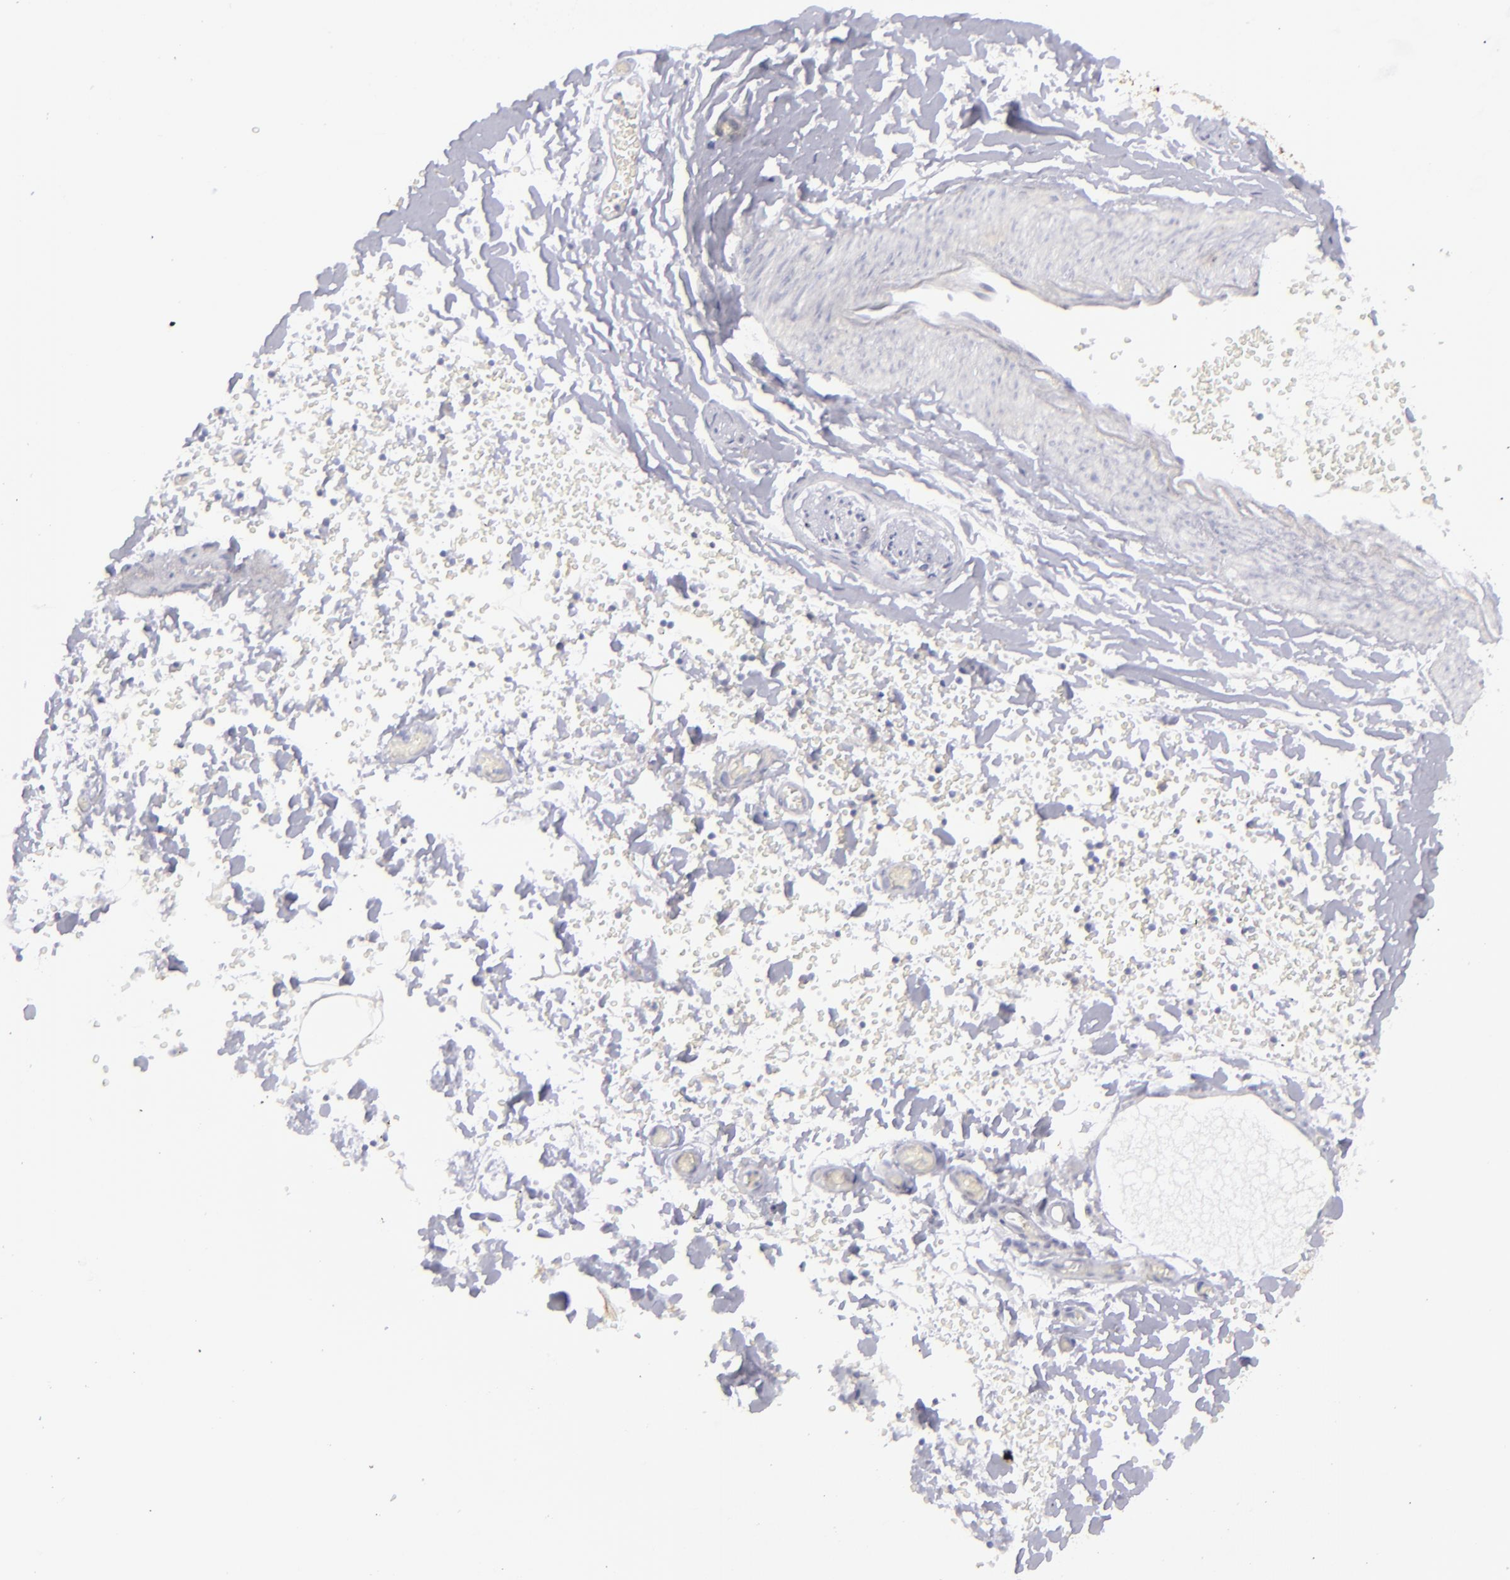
{"staining": {"intensity": "negative", "quantity": "none", "location": "none"}, "tissue": "adipose tissue", "cell_type": "Adipocytes", "image_type": "normal", "snomed": [{"axis": "morphology", "description": "Normal tissue, NOS"}, {"axis": "topography", "description": "Bronchus"}, {"axis": "topography", "description": "Lung"}], "caption": "Immunohistochemical staining of normal adipose tissue shows no significant staining in adipocytes.", "gene": "BSG", "patient": {"sex": "female", "age": 56}}